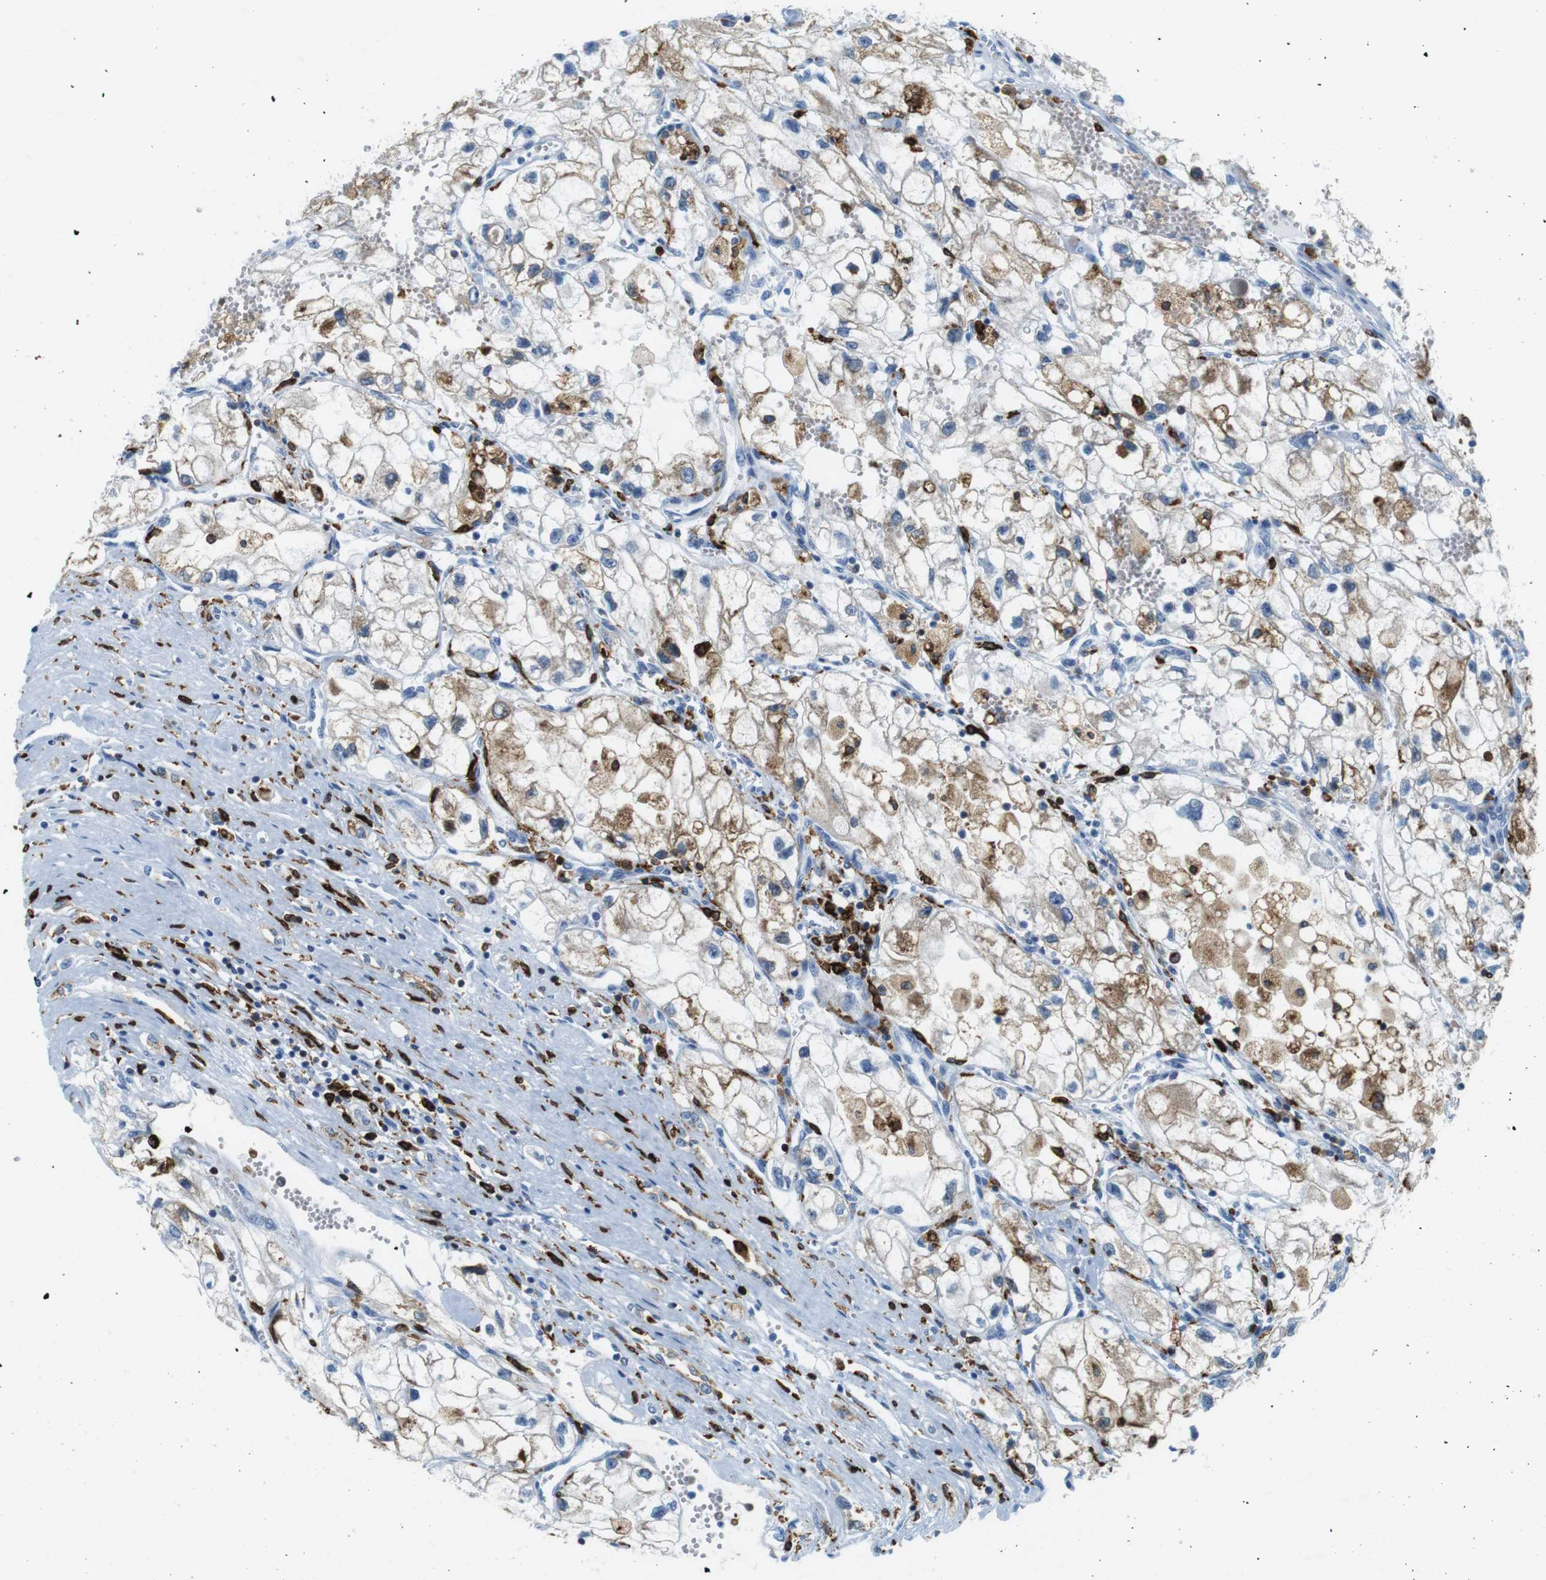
{"staining": {"intensity": "moderate", "quantity": "25%-75%", "location": "cytoplasmic/membranous"}, "tissue": "renal cancer", "cell_type": "Tumor cells", "image_type": "cancer", "snomed": [{"axis": "morphology", "description": "Adenocarcinoma, NOS"}, {"axis": "topography", "description": "Kidney"}], "caption": "Adenocarcinoma (renal) tissue exhibits moderate cytoplasmic/membranous positivity in approximately 25%-75% of tumor cells, visualized by immunohistochemistry. (Stains: DAB (3,3'-diaminobenzidine) in brown, nuclei in blue, Microscopy: brightfield microscopy at high magnification).", "gene": "CIITA", "patient": {"sex": "female", "age": 70}}